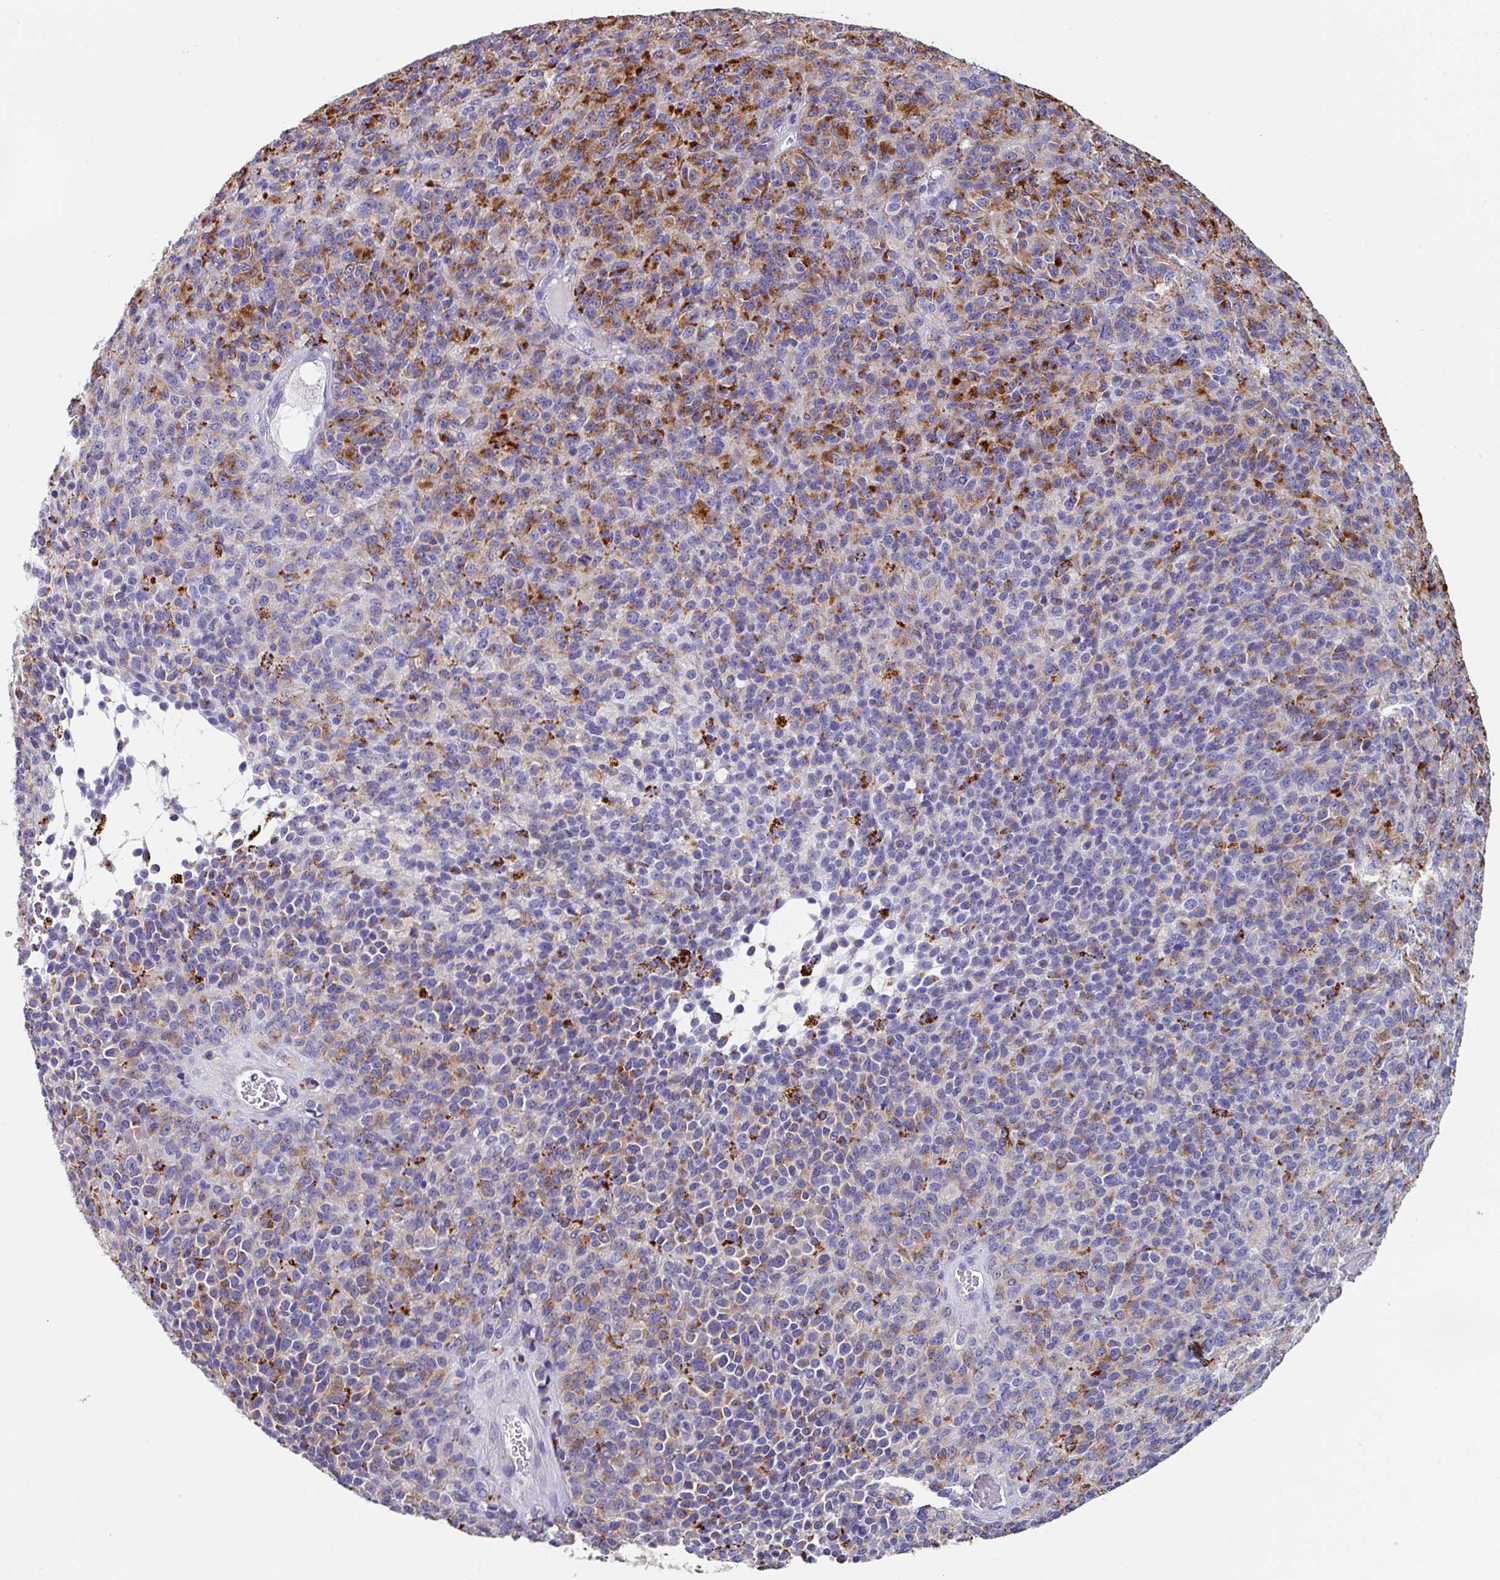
{"staining": {"intensity": "strong", "quantity": "<25%", "location": "cytoplasmic/membranous"}, "tissue": "melanoma", "cell_type": "Tumor cells", "image_type": "cancer", "snomed": [{"axis": "morphology", "description": "Malignant melanoma, Metastatic site"}, {"axis": "topography", "description": "Brain"}], "caption": "An immunohistochemistry (IHC) histopathology image of tumor tissue is shown. Protein staining in brown shows strong cytoplasmic/membranous positivity in melanoma within tumor cells.", "gene": "CPVL", "patient": {"sex": "female", "age": 56}}